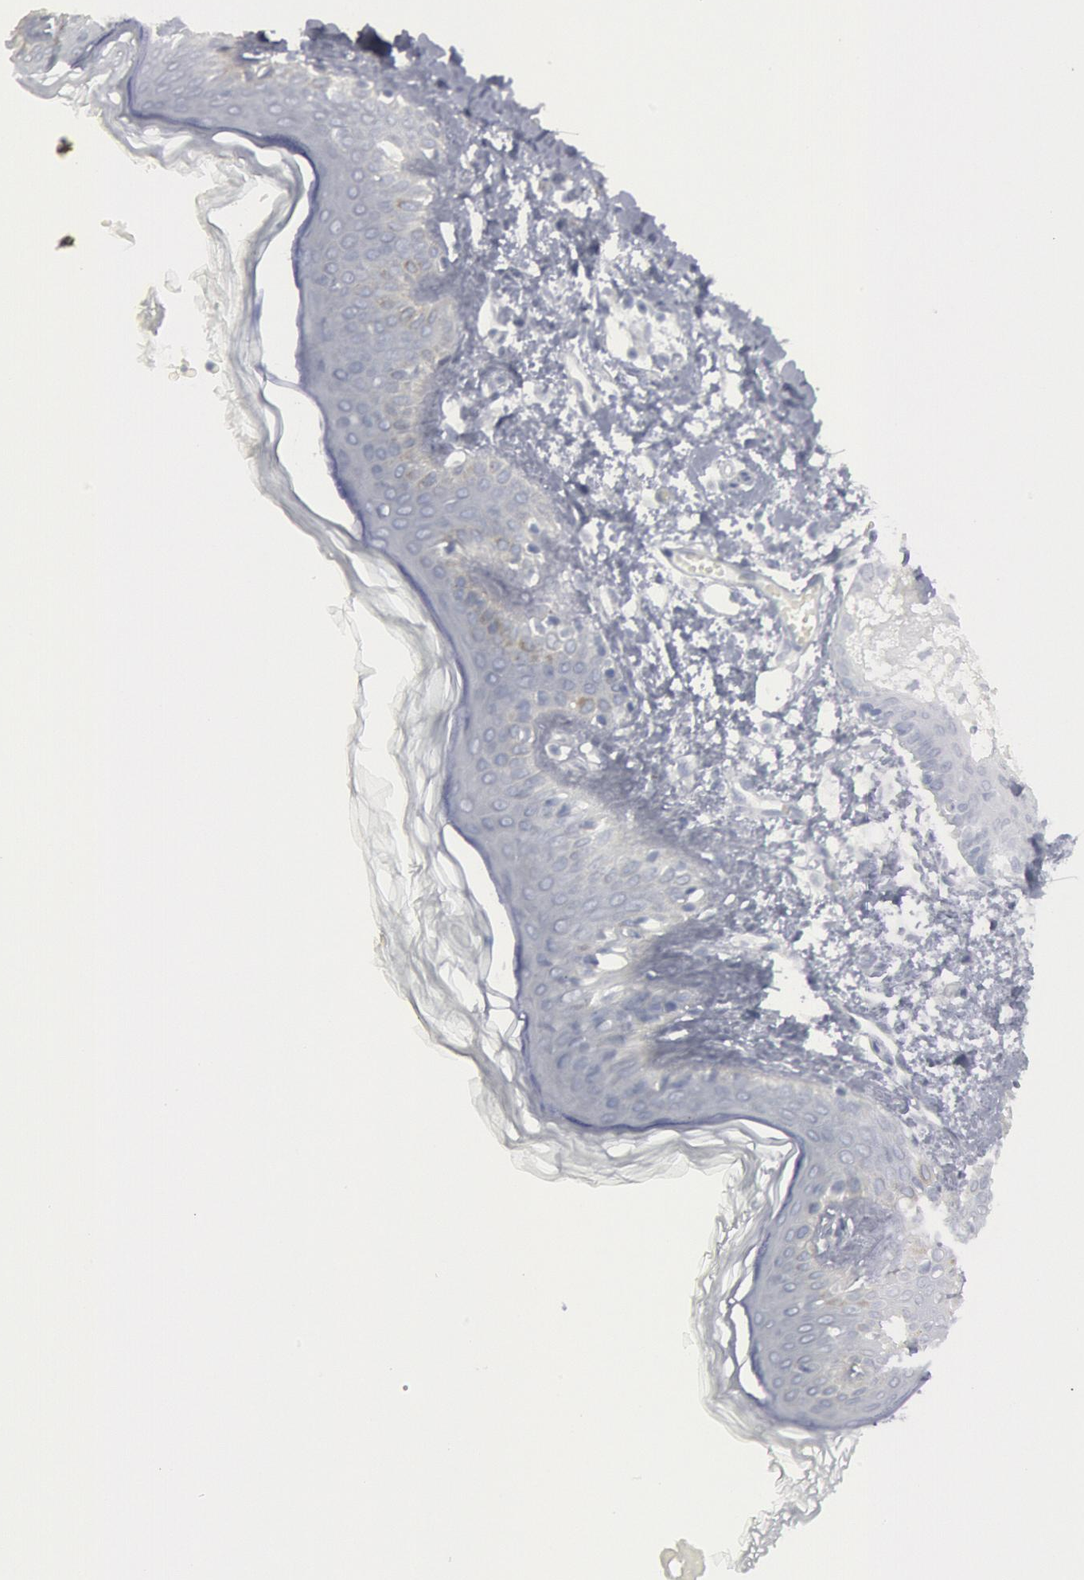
{"staining": {"intensity": "negative", "quantity": "none", "location": "none"}, "tissue": "skin", "cell_type": "Fibroblasts", "image_type": "normal", "snomed": [{"axis": "morphology", "description": "Normal tissue, NOS"}, {"axis": "morphology", "description": "Sarcoma, NOS"}, {"axis": "topography", "description": "Skin"}, {"axis": "topography", "description": "Soft tissue"}], "caption": "An immunohistochemistry image of unremarkable skin is shown. There is no staining in fibroblasts of skin.", "gene": "DMC1", "patient": {"sex": "female", "age": 51}}